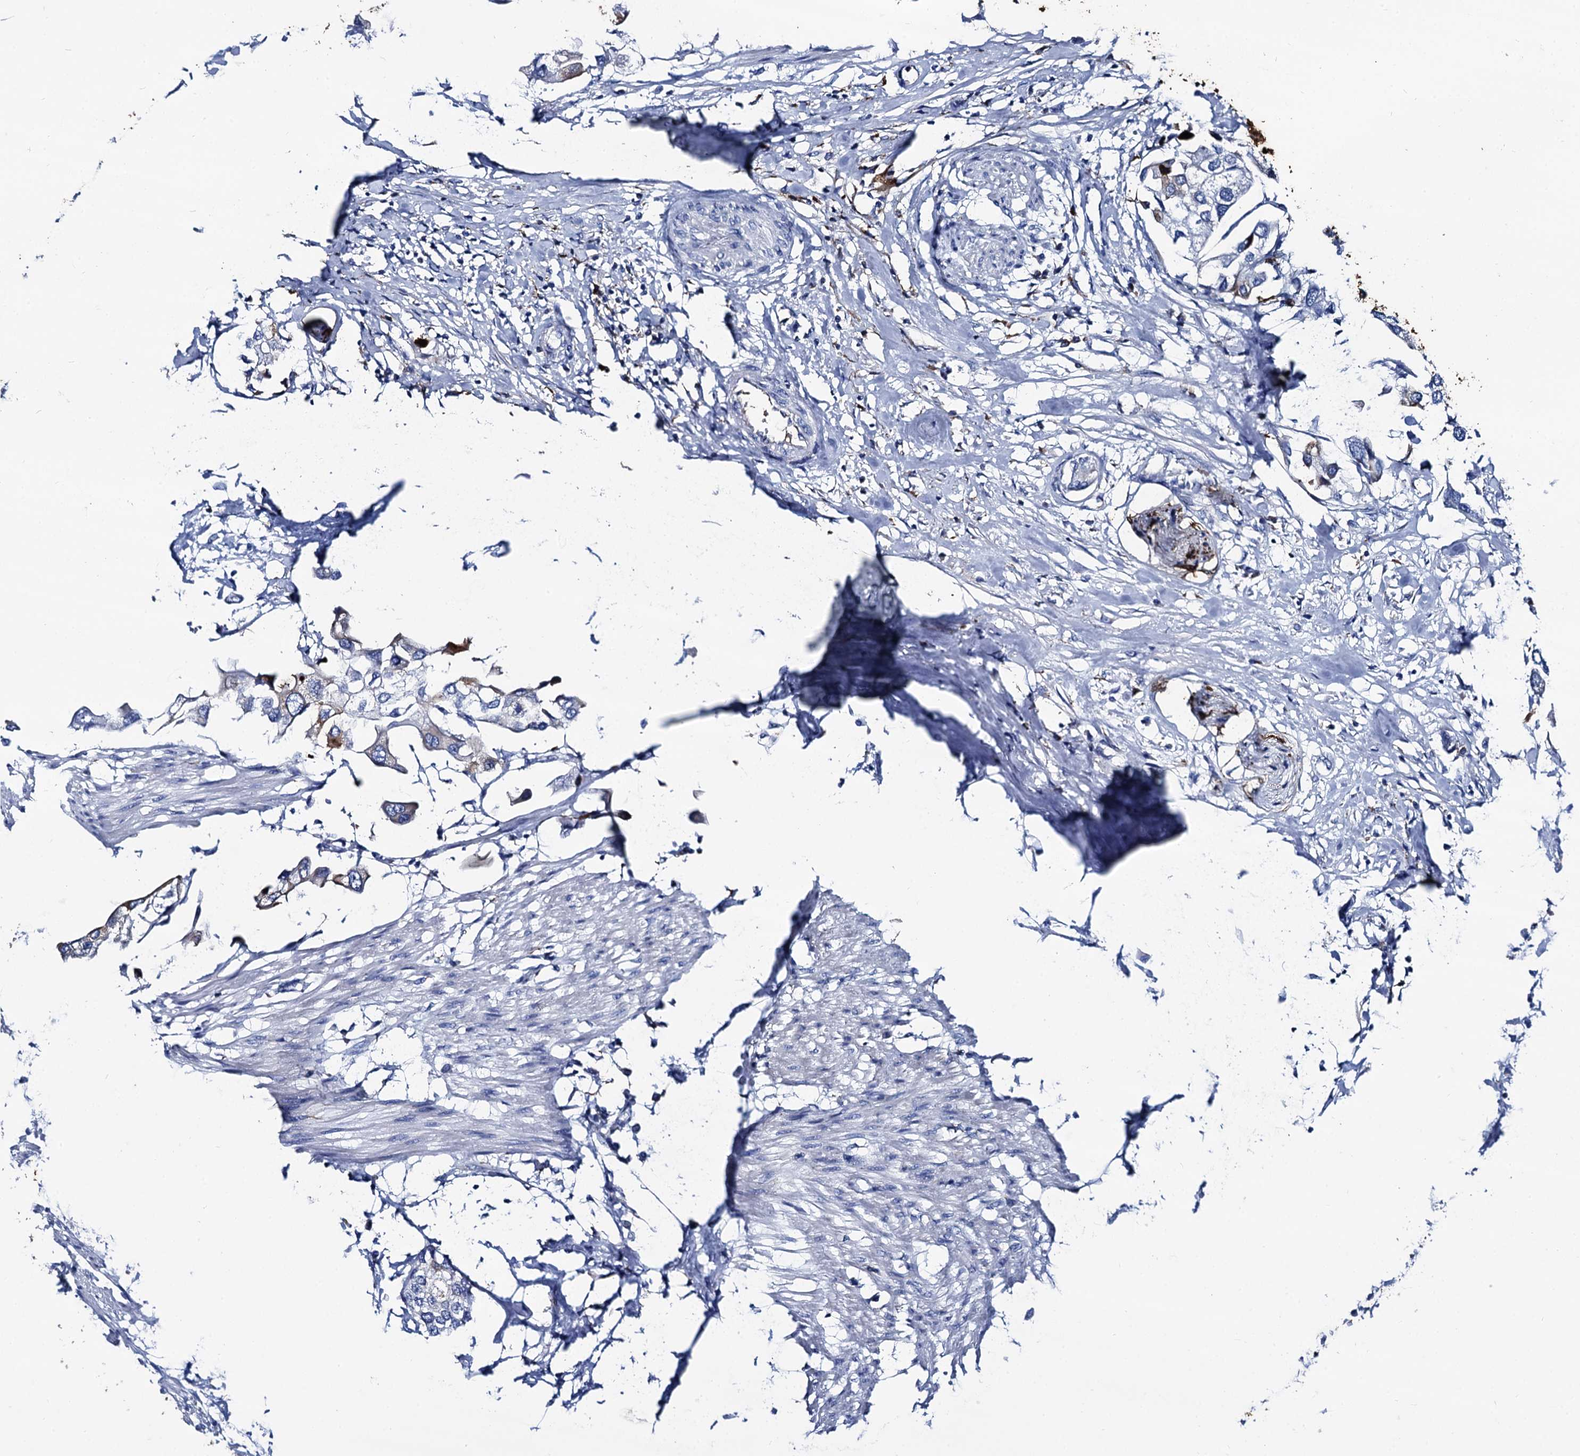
{"staining": {"intensity": "moderate", "quantity": "<25%", "location": "cytoplasmic/membranous"}, "tissue": "urothelial cancer", "cell_type": "Tumor cells", "image_type": "cancer", "snomed": [{"axis": "morphology", "description": "Urothelial carcinoma, High grade"}, {"axis": "topography", "description": "Urinary bladder"}], "caption": "High-grade urothelial carcinoma was stained to show a protein in brown. There is low levels of moderate cytoplasmic/membranous staining in approximately <25% of tumor cells.", "gene": "APOD", "patient": {"sex": "male", "age": 64}}